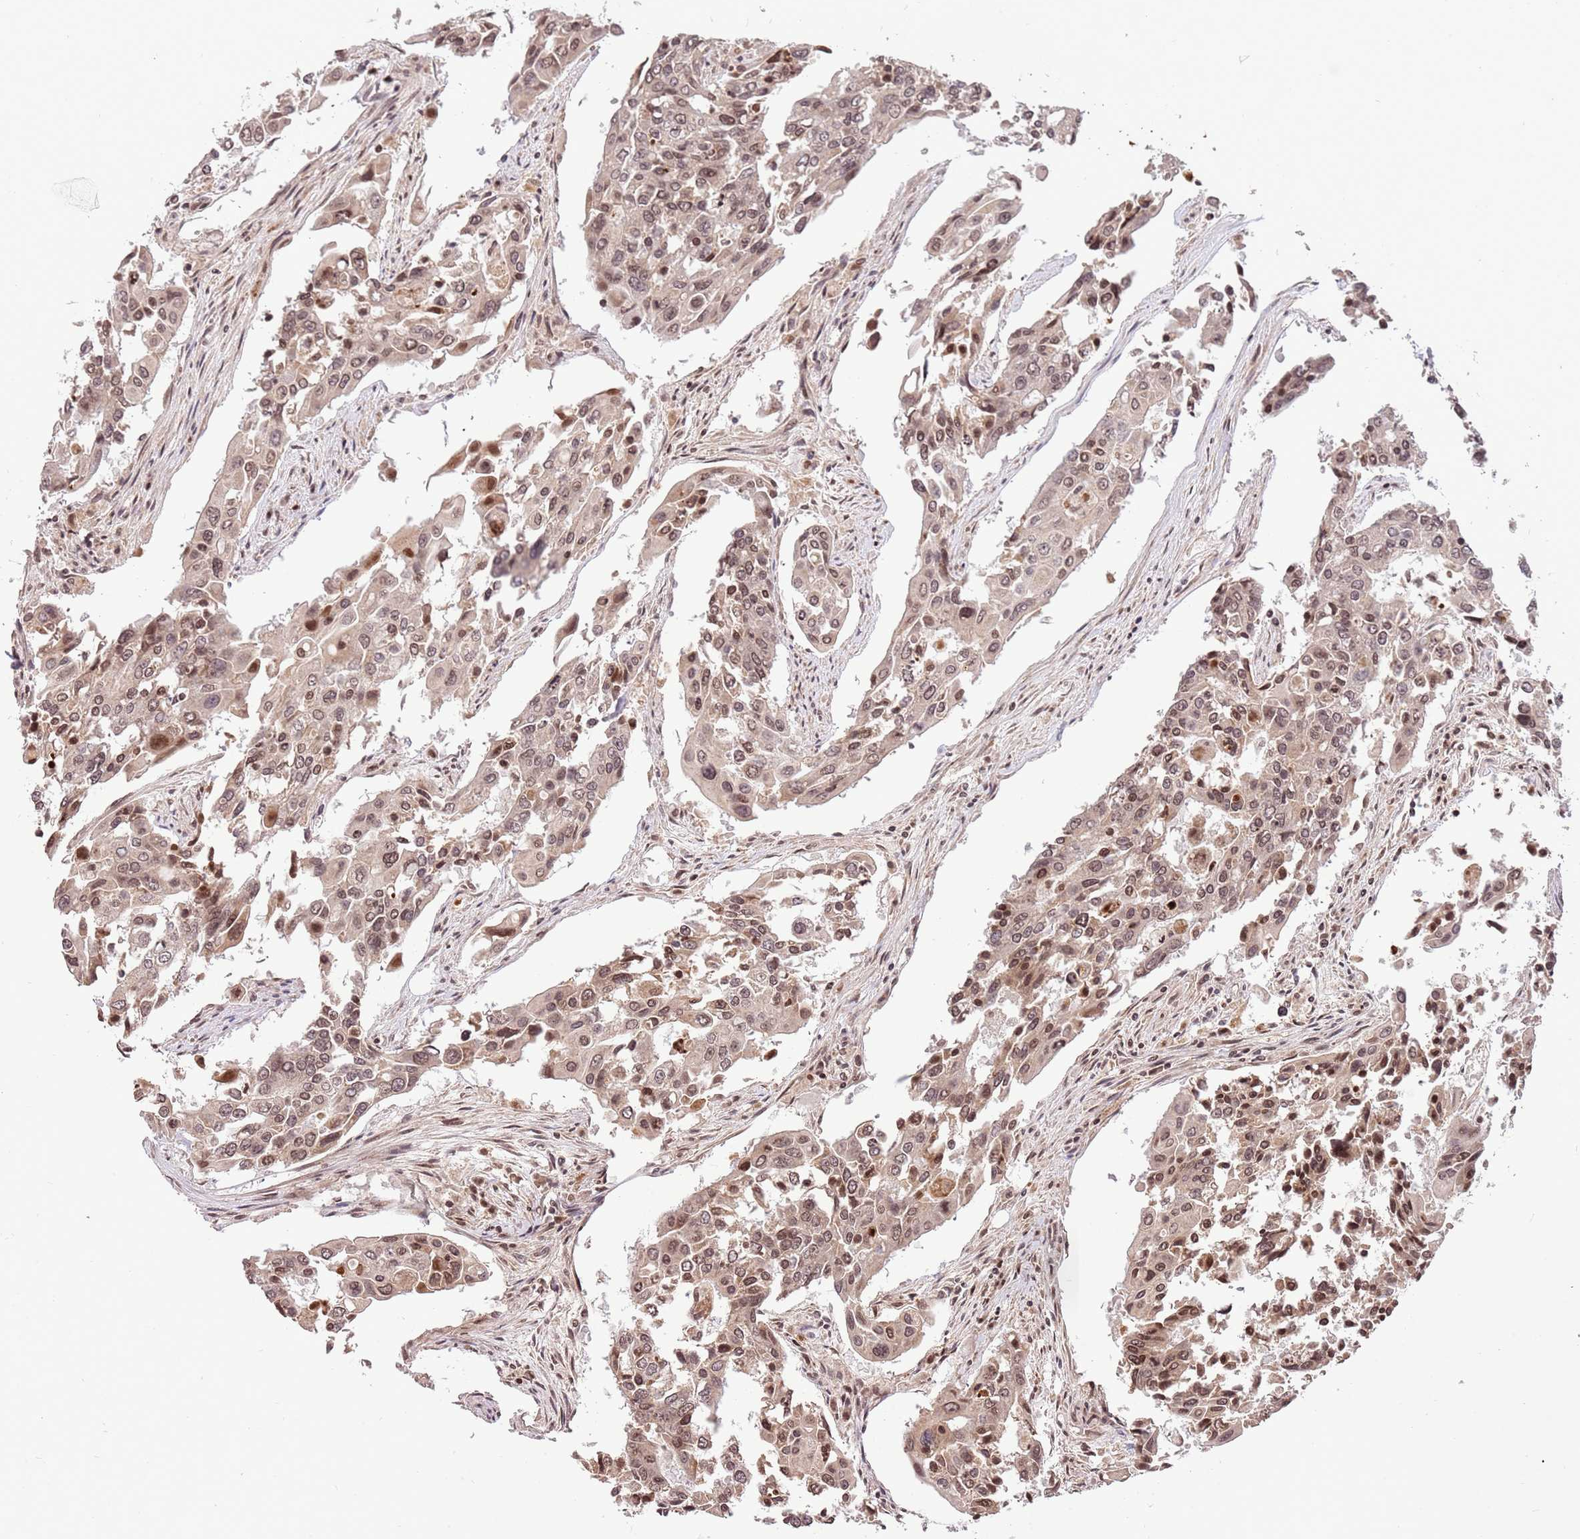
{"staining": {"intensity": "moderate", "quantity": ">75%", "location": "nuclear"}, "tissue": "colorectal cancer", "cell_type": "Tumor cells", "image_type": "cancer", "snomed": [{"axis": "morphology", "description": "Adenocarcinoma, NOS"}, {"axis": "topography", "description": "Colon"}], "caption": "High-power microscopy captured an IHC histopathology image of adenocarcinoma (colorectal), revealing moderate nuclear expression in about >75% of tumor cells.", "gene": "SAMSN1", "patient": {"sex": "male", "age": 77}}